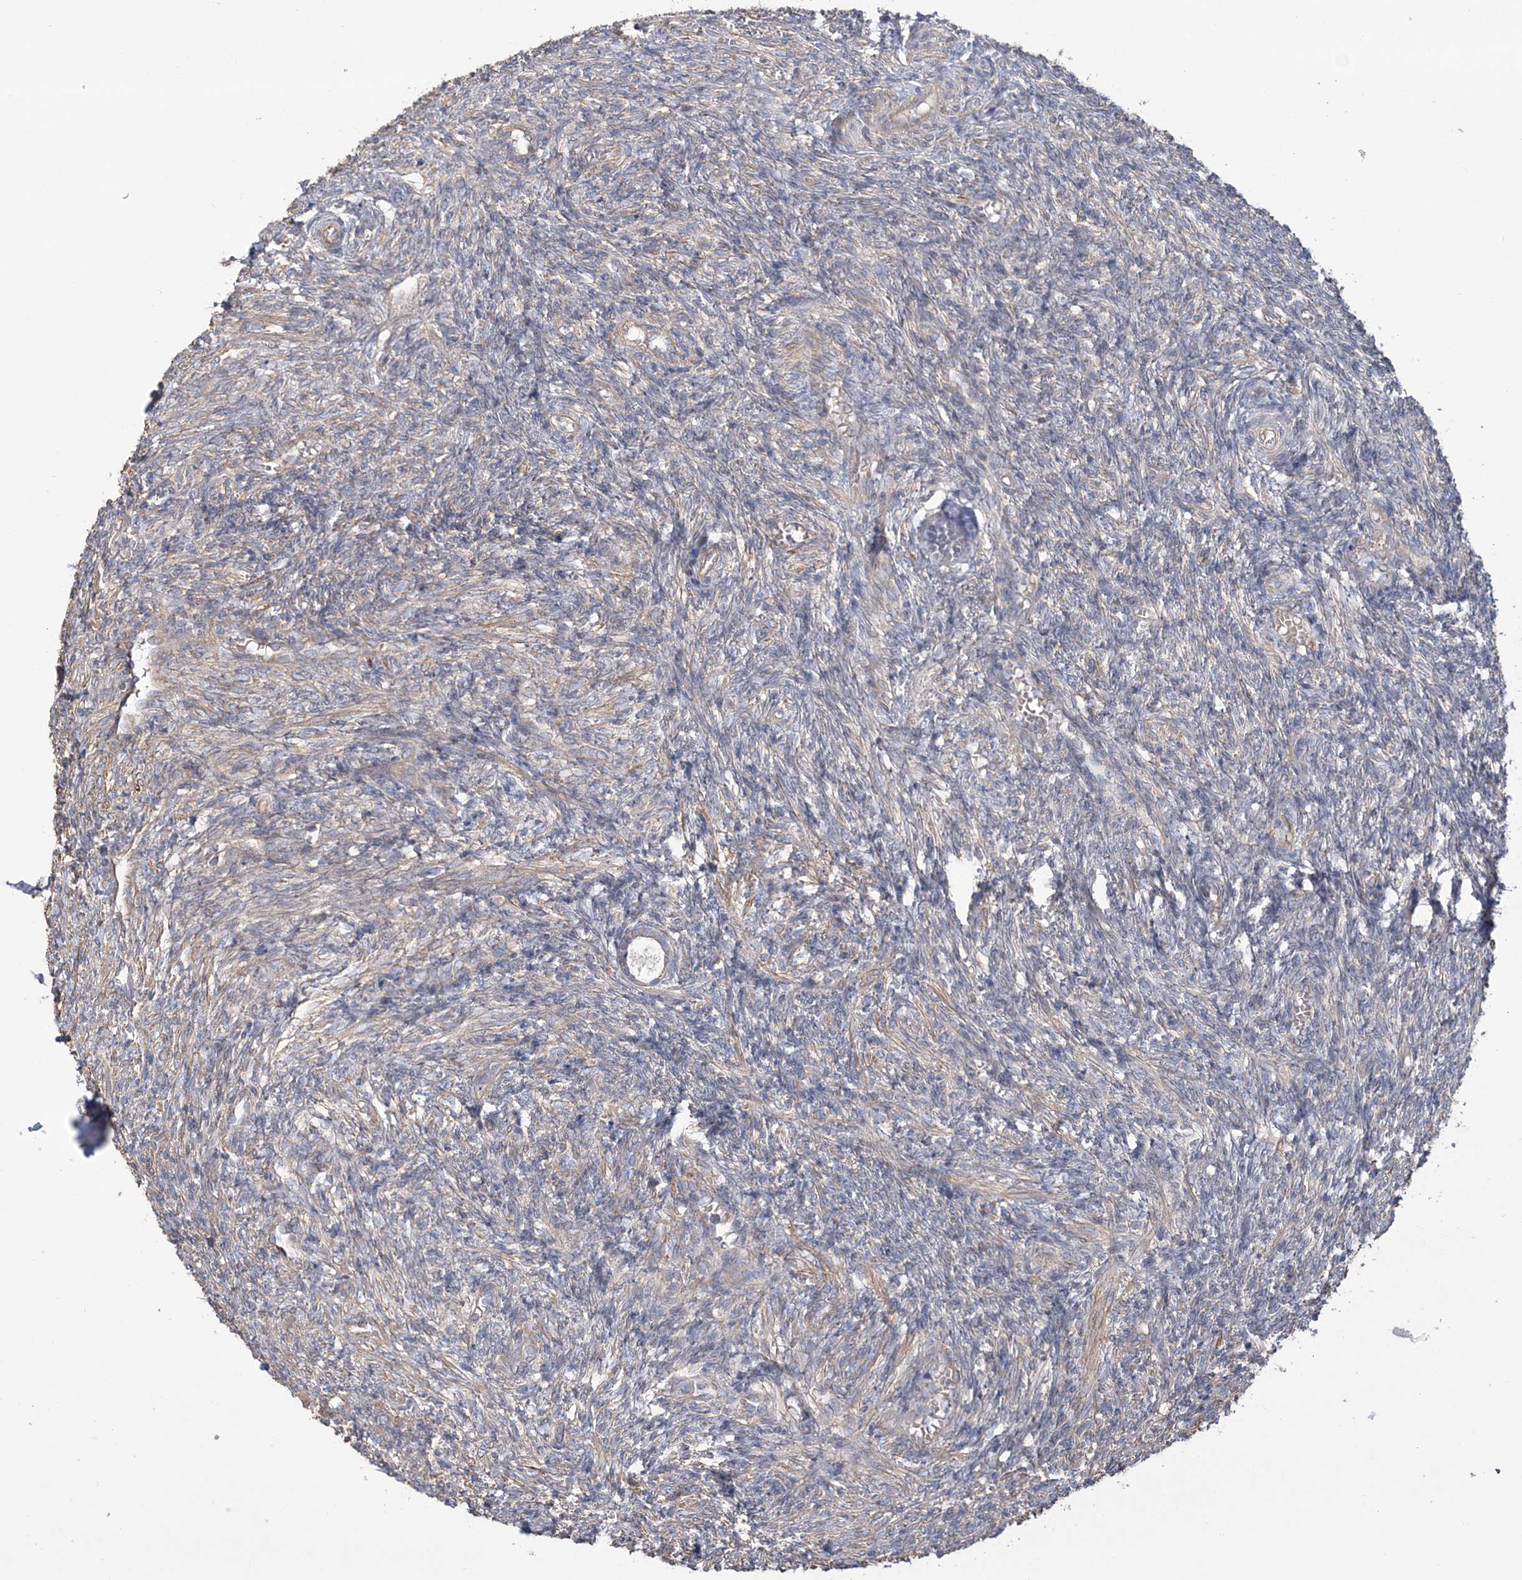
{"staining": {"intensity": "negative", "quantity": "none", "location": "none"}, "tissue": "ovary", "cell_type": "Follicle cells", "image_type": "normal", "snomed": [{"axis": "morphology", "description": "Normal tissue, NOS"}, {"axis": "topography", "description": "Ovary"}], "caption": "Follicle cells show no significant protein staining in benign ovary.", "gene": "ZNF821", "patient": {"sex": "female", "age": 27}}